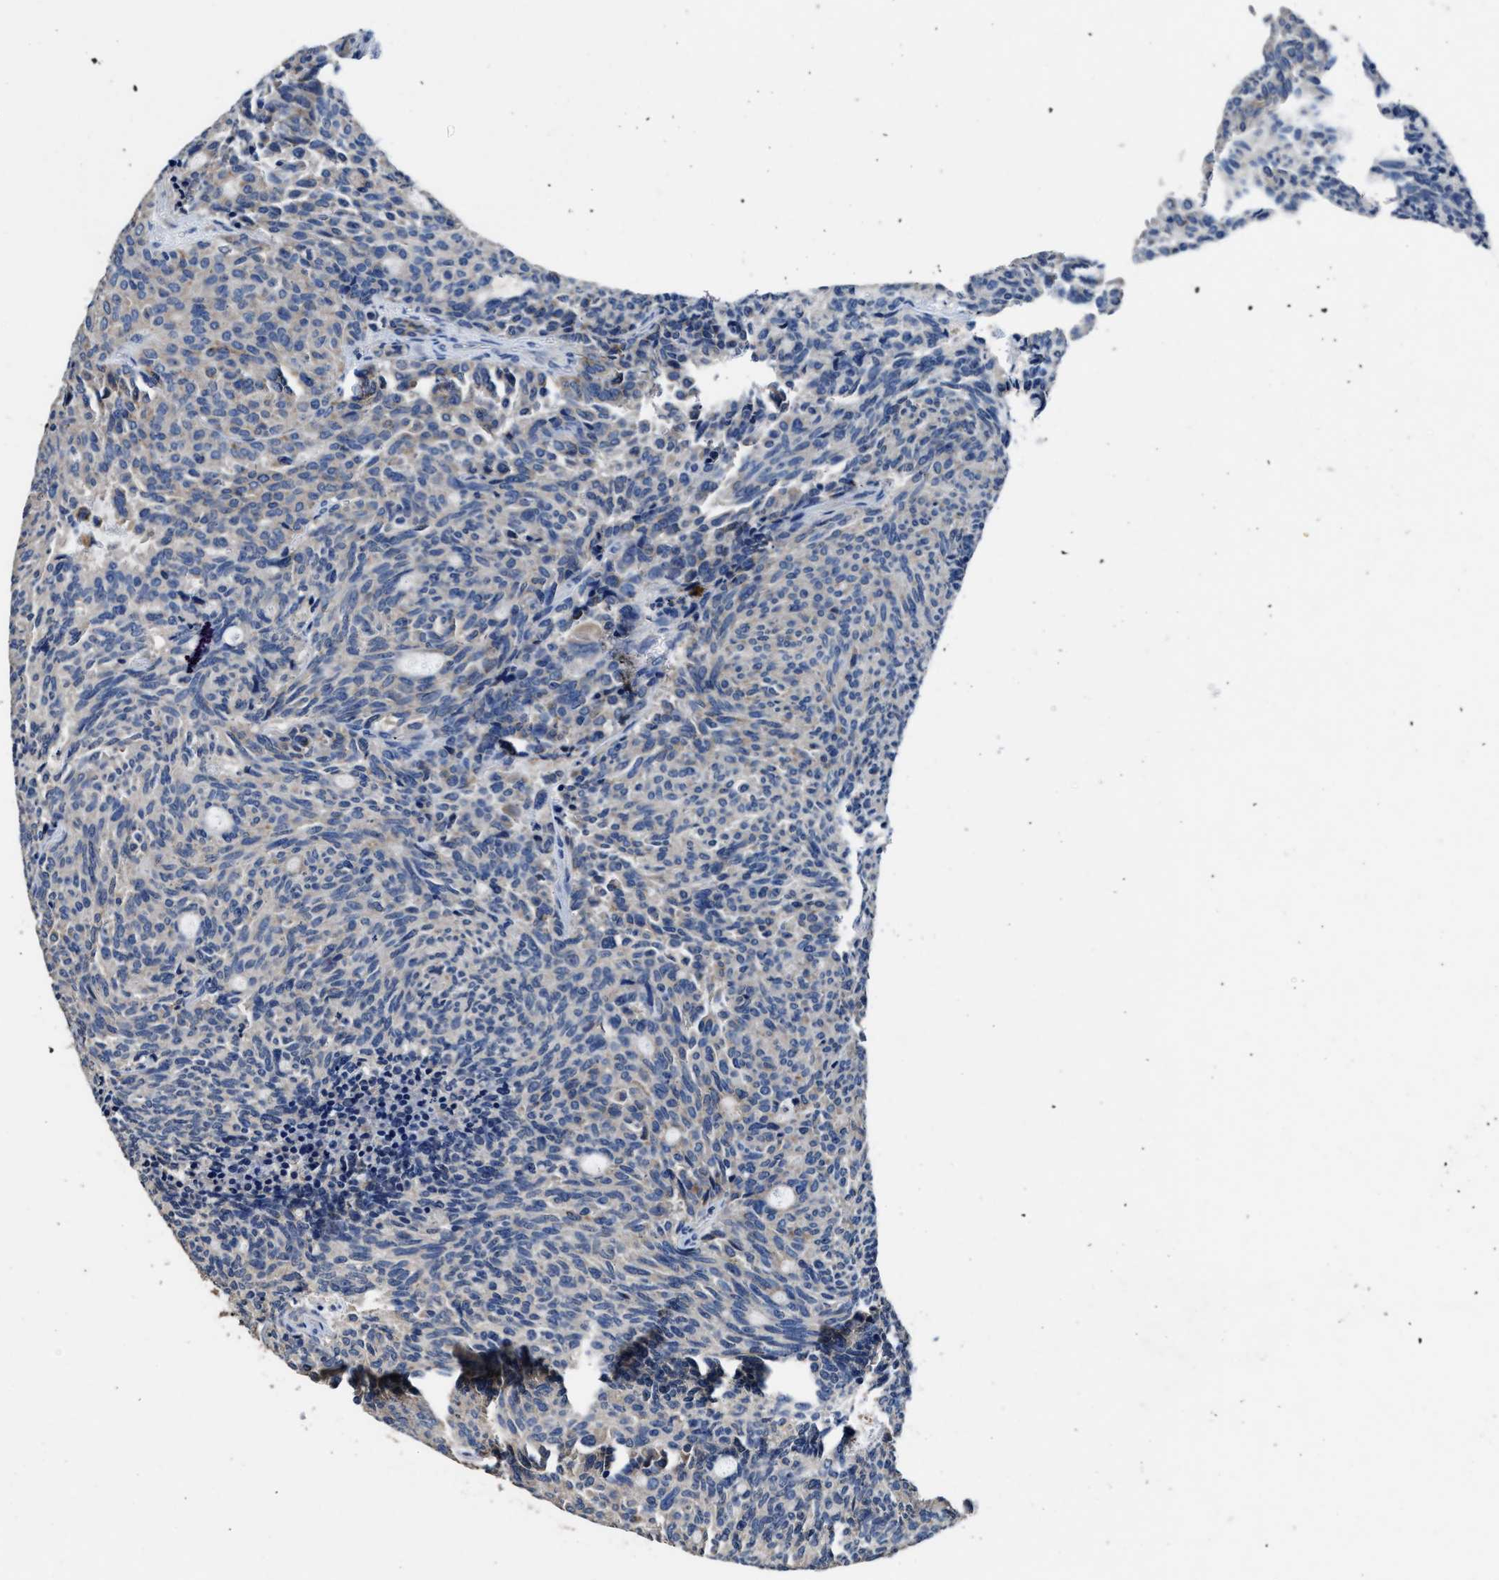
{"staining": {"intensity": "negative", "quantity": "none", "location": "none"}, "tissue": "carcinoid", "cell_type": "Tumor cells", "image_type": "cancer", "snomed": [{"axis": "morphology", "description": "Carcinoid, malignant, NOS"}, {"axis": "topography", "description": "Pancreas"}], "caption": "Protein analysis of carcinoid reveals no significant positivity in tumor cells.", "gene": "UBR4", "patient": {"sex": "female", "age": 54}}